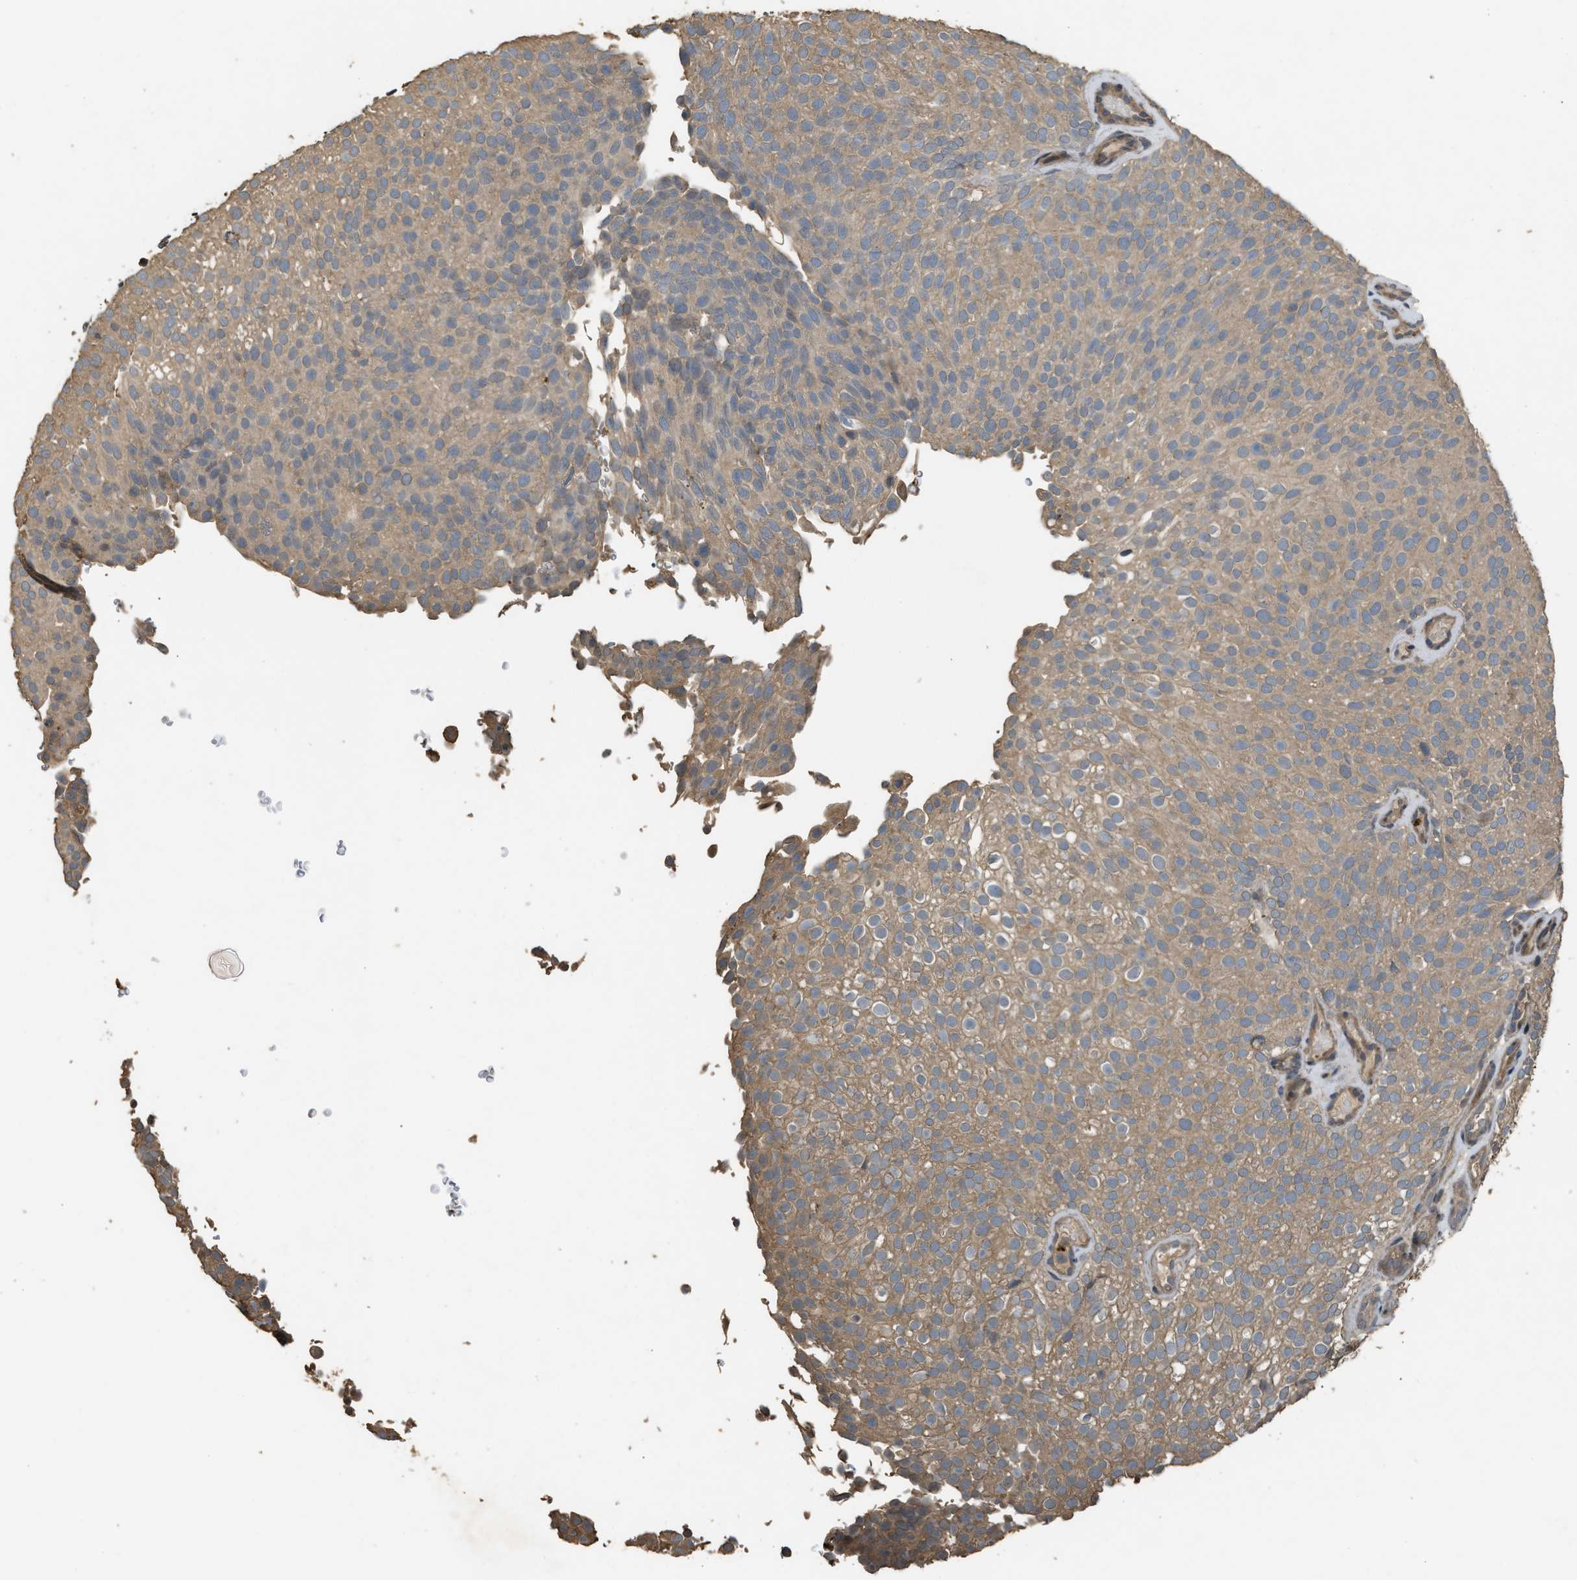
{"staining": {"intensity": "weak", "quantity": ">75%", "location": "cytoplasmic/membranous"}, "tissue": "urothelial cancer", "cell_type": "Tumor cells", "image_type": "cancer", "snomed": [{"axis": "morphology", "description": "Urothelial carcinoma, Low grade"}, {"axis": "topography", "description": "Urinary bladder"}], "caption": "This is an image of immunohistochemistry (IHC) staining of urothelial cancer, which shows weak staining in the cytoplasmic/membranous of tumor cells.", "gene": "ARHGDIA", "patient": {"sex": "male", "age": 78}}